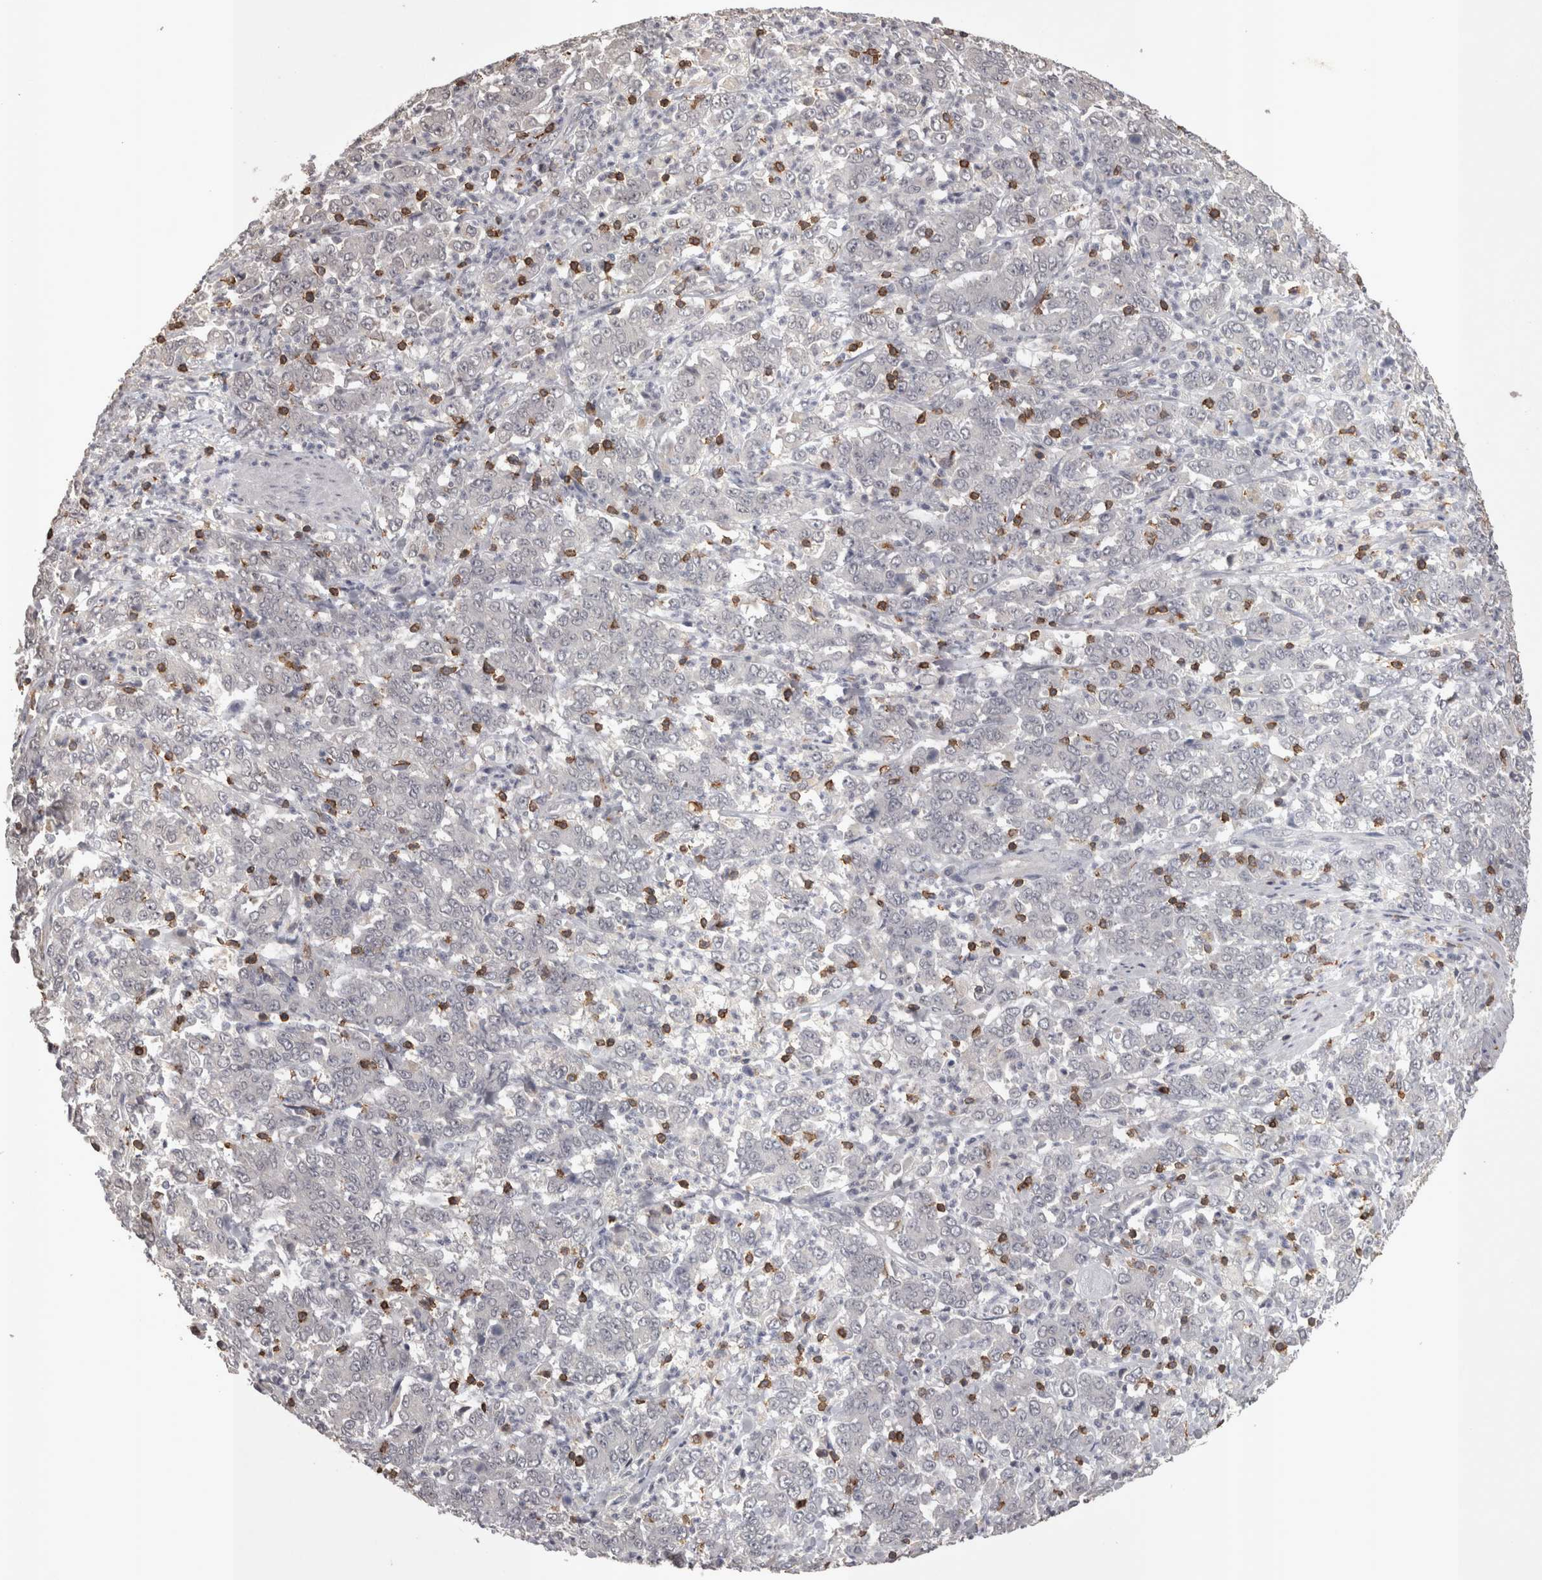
{"staining": {"intensity": "negative", "quantity": "none", "location": "none"}, "tissue": "stomach cancer", "cell_type": "Tumor cells", "image_type": "cancer", "snomed": [{"axis": "morphology", "description": "Adenocarcinoma, NOS"}, {"axis": "topography", "description": "Stomach, lower"}], "caption": "This is a image of immunohistochemistry (IHC) staining of adenocarcinoma (stomach), which shows no positivity in tumor cells.", "gene": "SKAP1", "patient": {"sex": "female", "age": 71}}